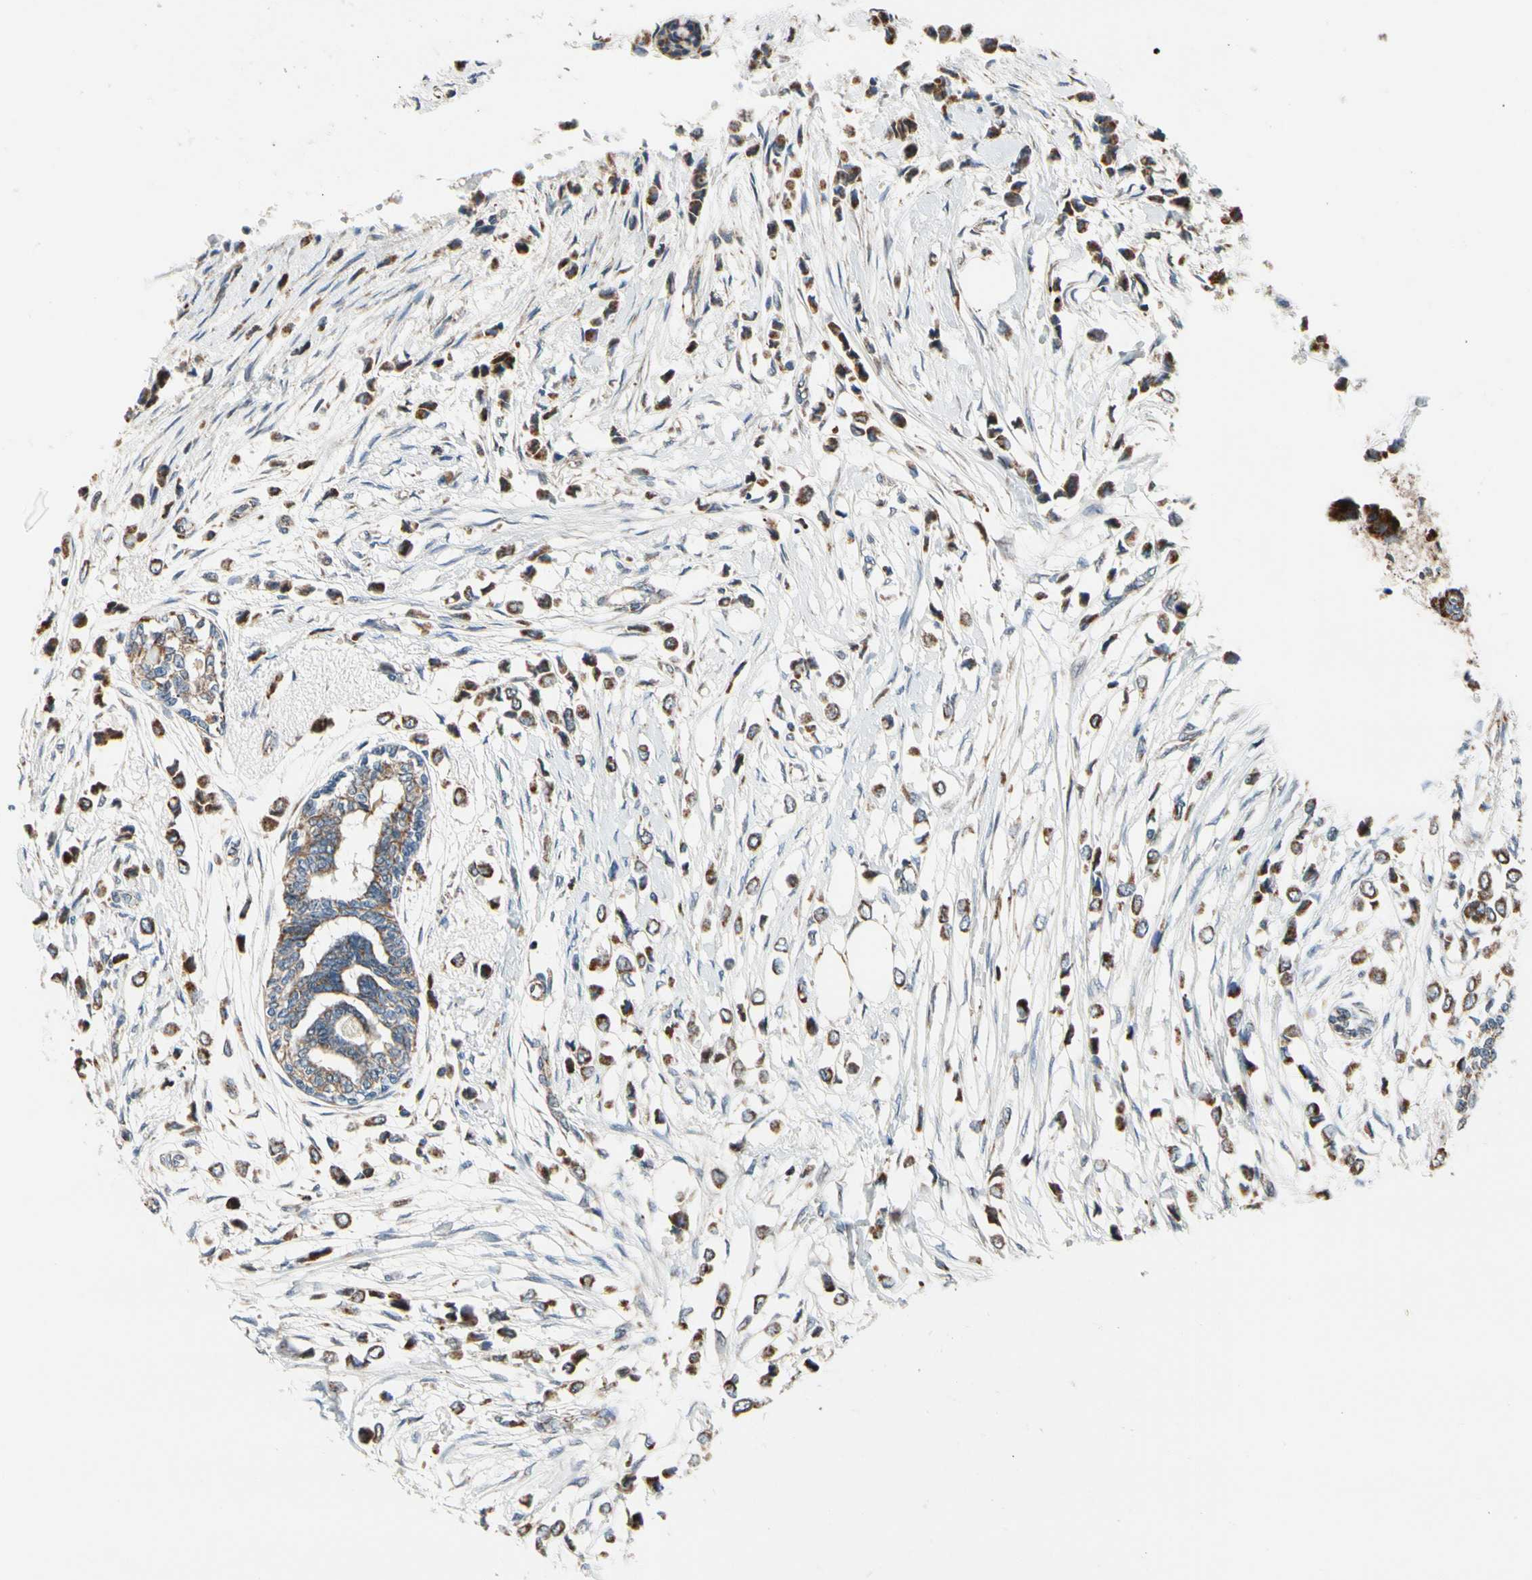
{"staining": {"intensity": "strong", "quantity": ">75%", "location": "cytoplasmic/membranous"}, "tissue": "breast cancer", "cell_type": "Tumor cells", "image_type": "cancer", "snomed": [{"axis": "morphology", "description": "Lobular carcinoma"}, {"axis": "topography", "description": "Breast"}], "caption": "A histopathology image showing strong cytoplasmic/membranous positivity in approximately >75% of tumor cells in lobular carcinoma (breast), as visualized by brown immunohistochemical staining.", "gene": "KHDC4", "patient": {"sex": "female", "age": 51}}